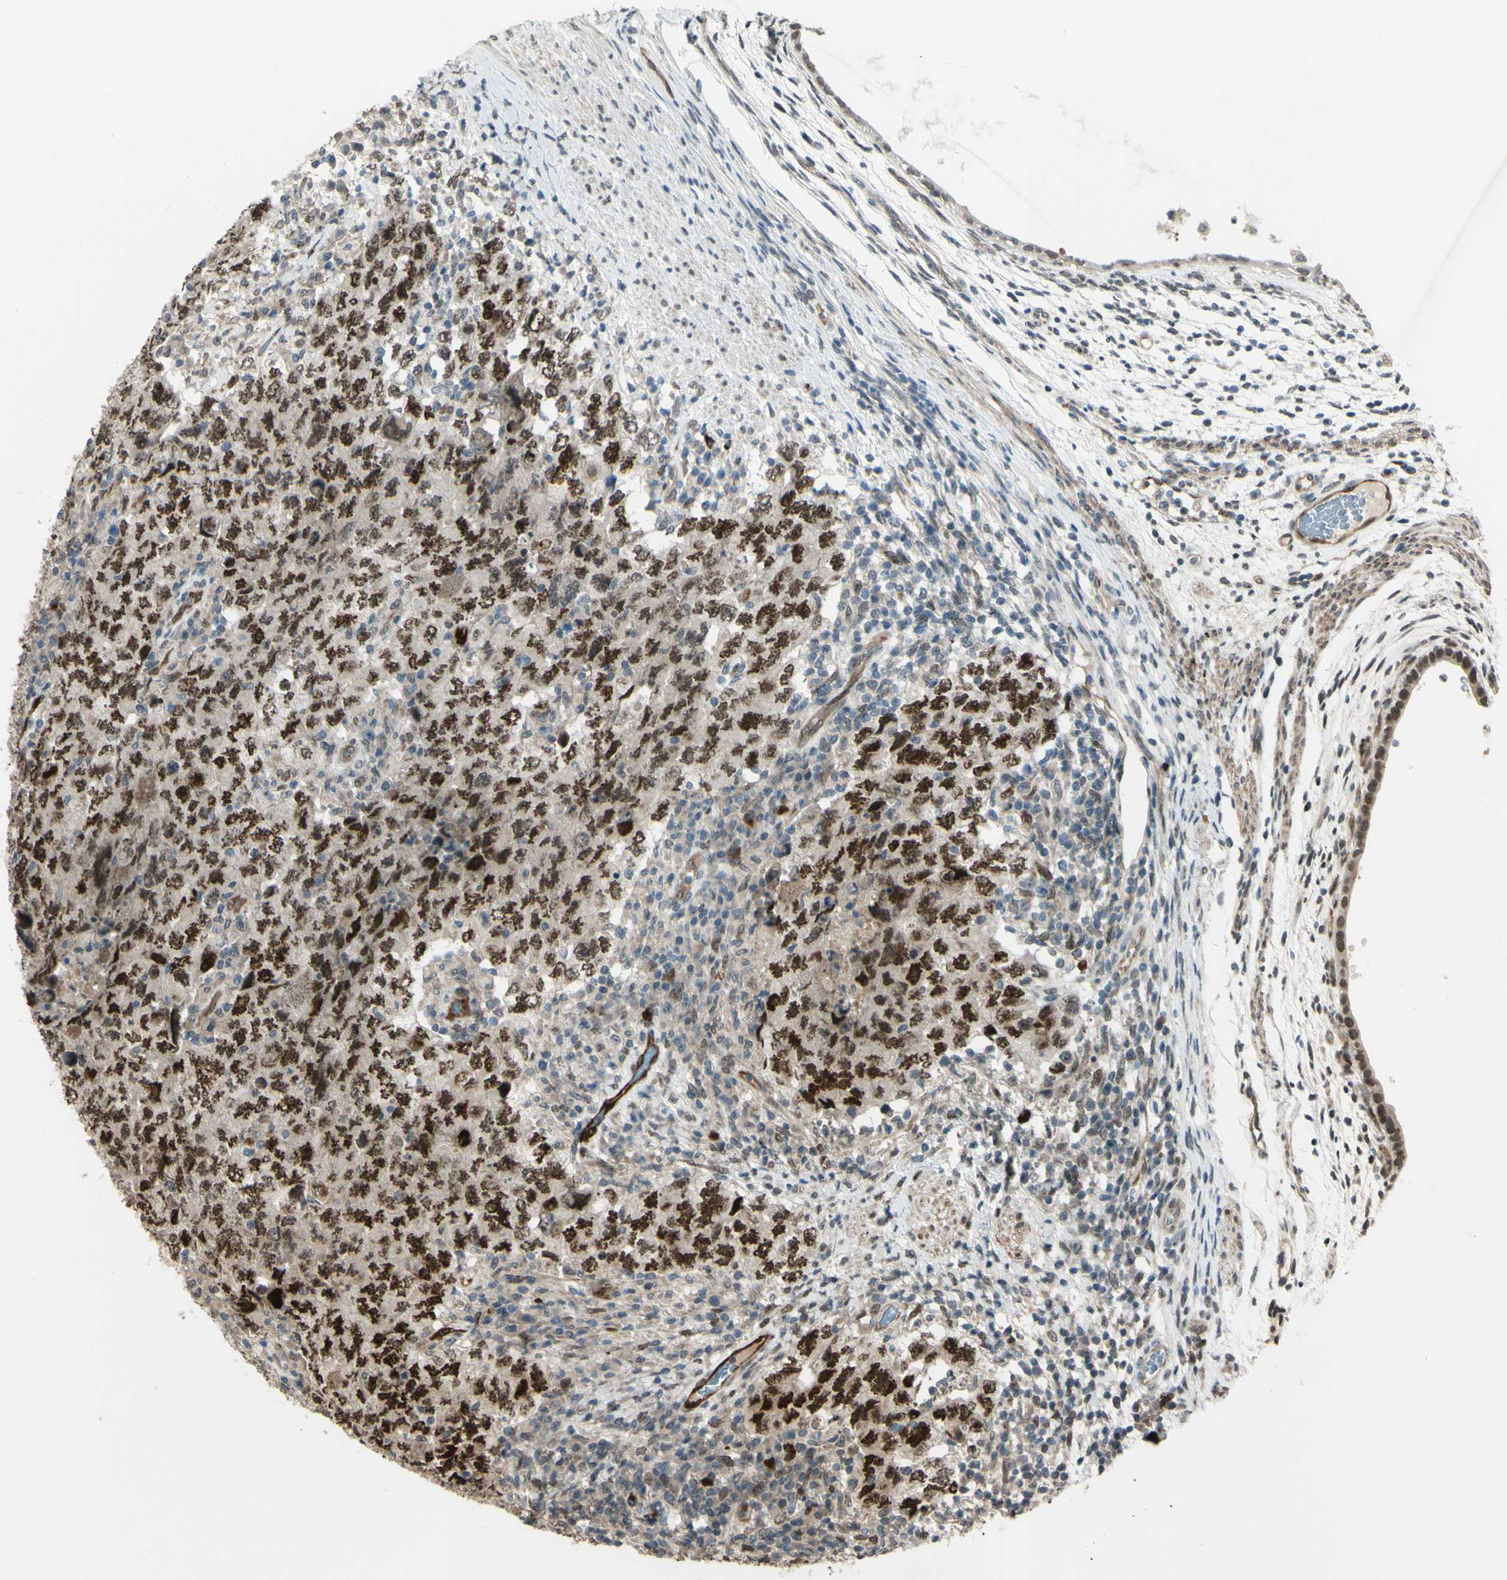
{"staining": {"intensity": "strong", "quantity": ">75%", "location": "nuclear"}, "tissue": "testis cancer", "cell_type": "Tumor cells", "image_type": "cancer", "snomed": [{"axis": "morphology", "description": "Carcinoma, Embryonal, NOS"}, {"axis": "topography", "description": "Testis"}], "caption": "Protein expression analysis of human testis embryonal carcinoma reveals strong nuclear positivity in approximately >75% of tumor cells.", "gene": "MLF2", "patient": {"sex": "male", "age": 26}}